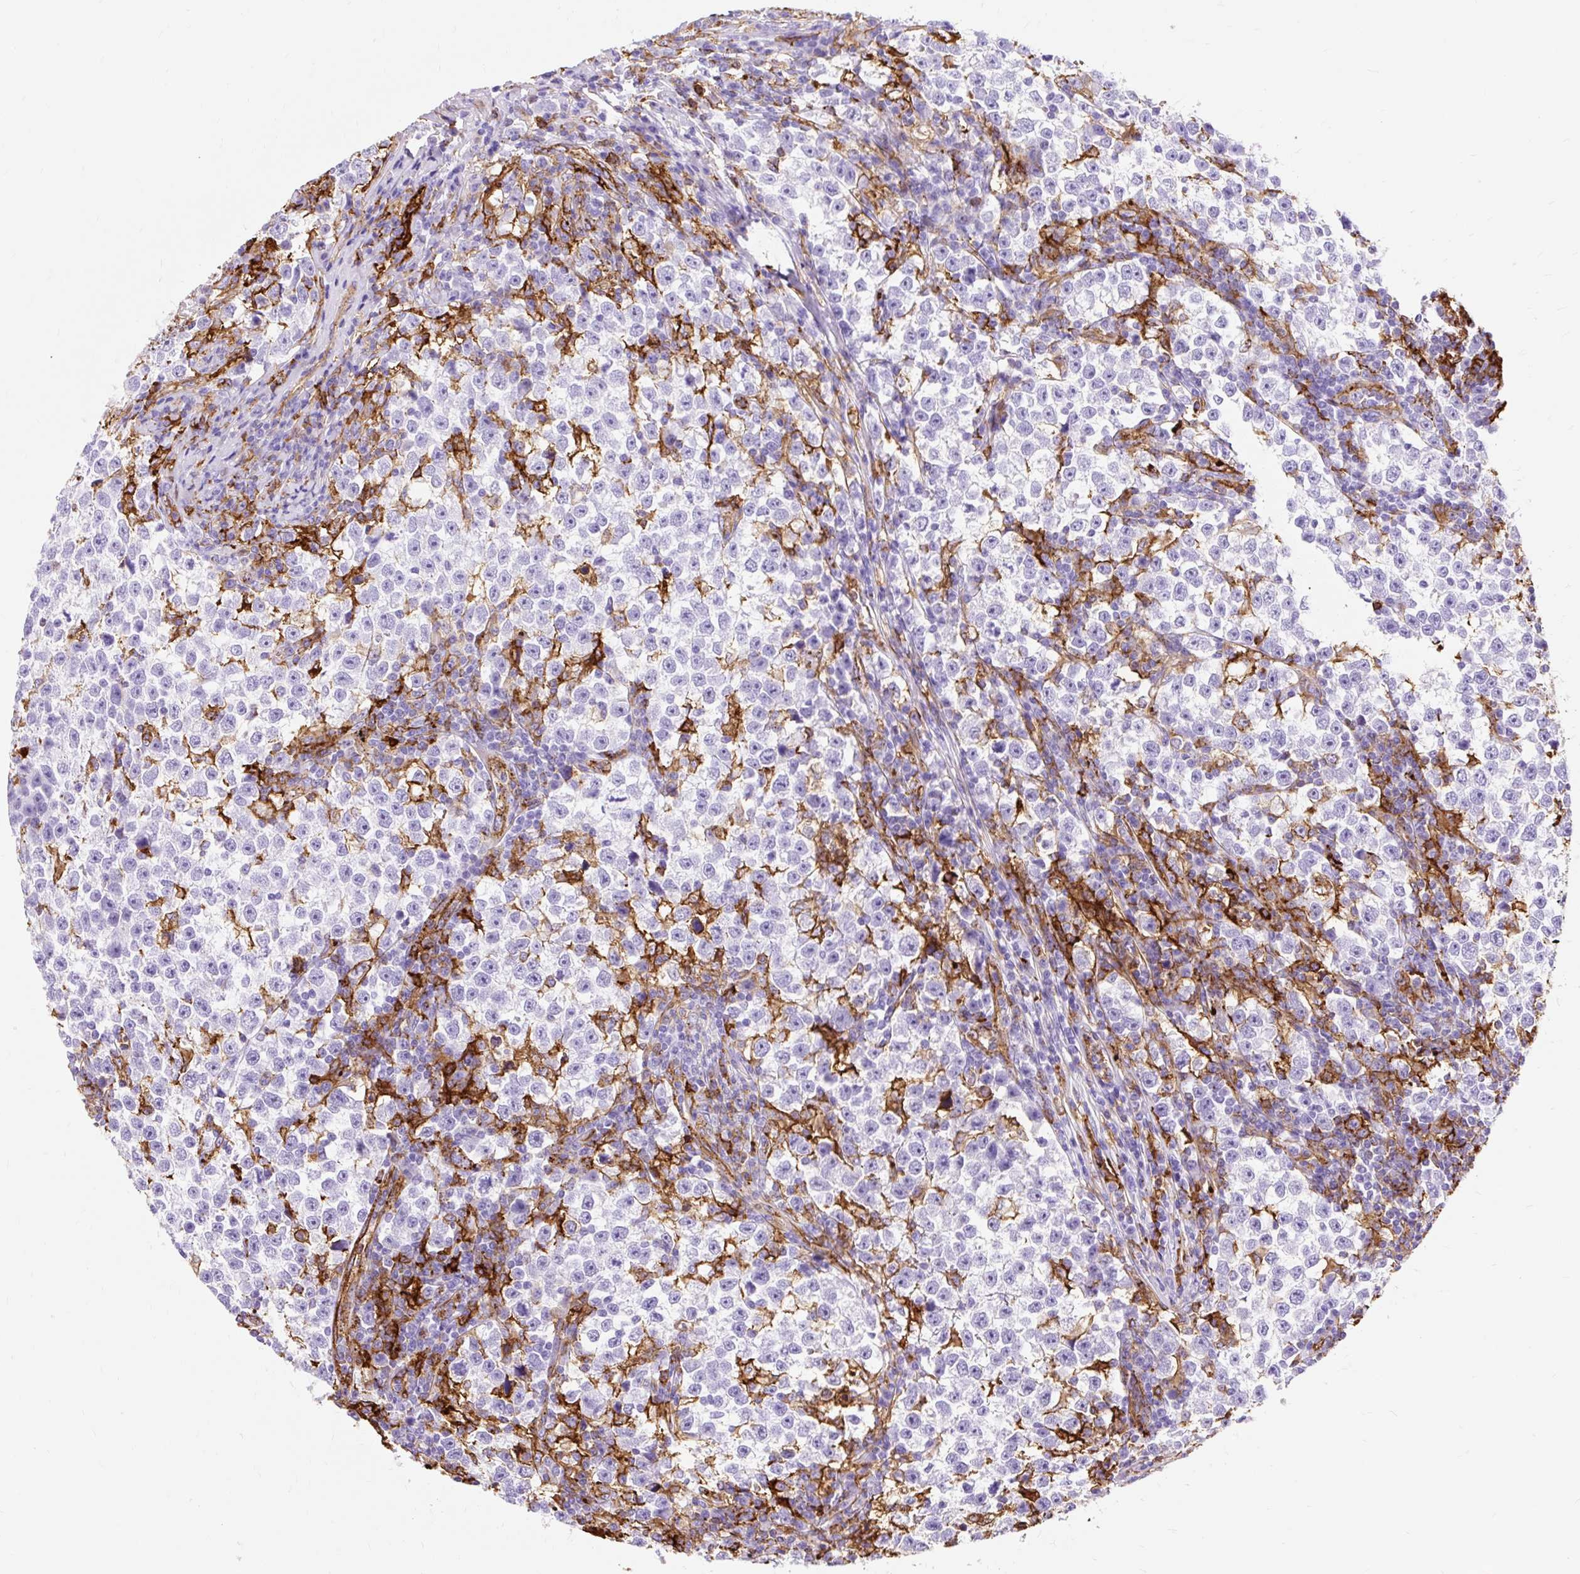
{"staining": {"intensity": "negative", "quantity": "none", "location": "none"}, "tissue": "testis cancer", "cell_type": "Tumor cells", "image_type": "cancer", "snomed": [{"axis": "morphology", "description": "Normal tissue, NOS"}, {"axis": "morphology", "description": "Seminoma, NOS"}, {"axis": "topography", "description": "Testis"}], "caption": "DAB immunohistochemical staining of testis seminoma reveals no significant expression in tumor cells. (Stains: DAB (3,3'-diaminobenzidine) IHC with hematoxylin counter stain, Microscopy: brightfield microscopy at high magnification).", "gene": "HLA-DRA", "patient": {"sex": "male", "age": 43}}